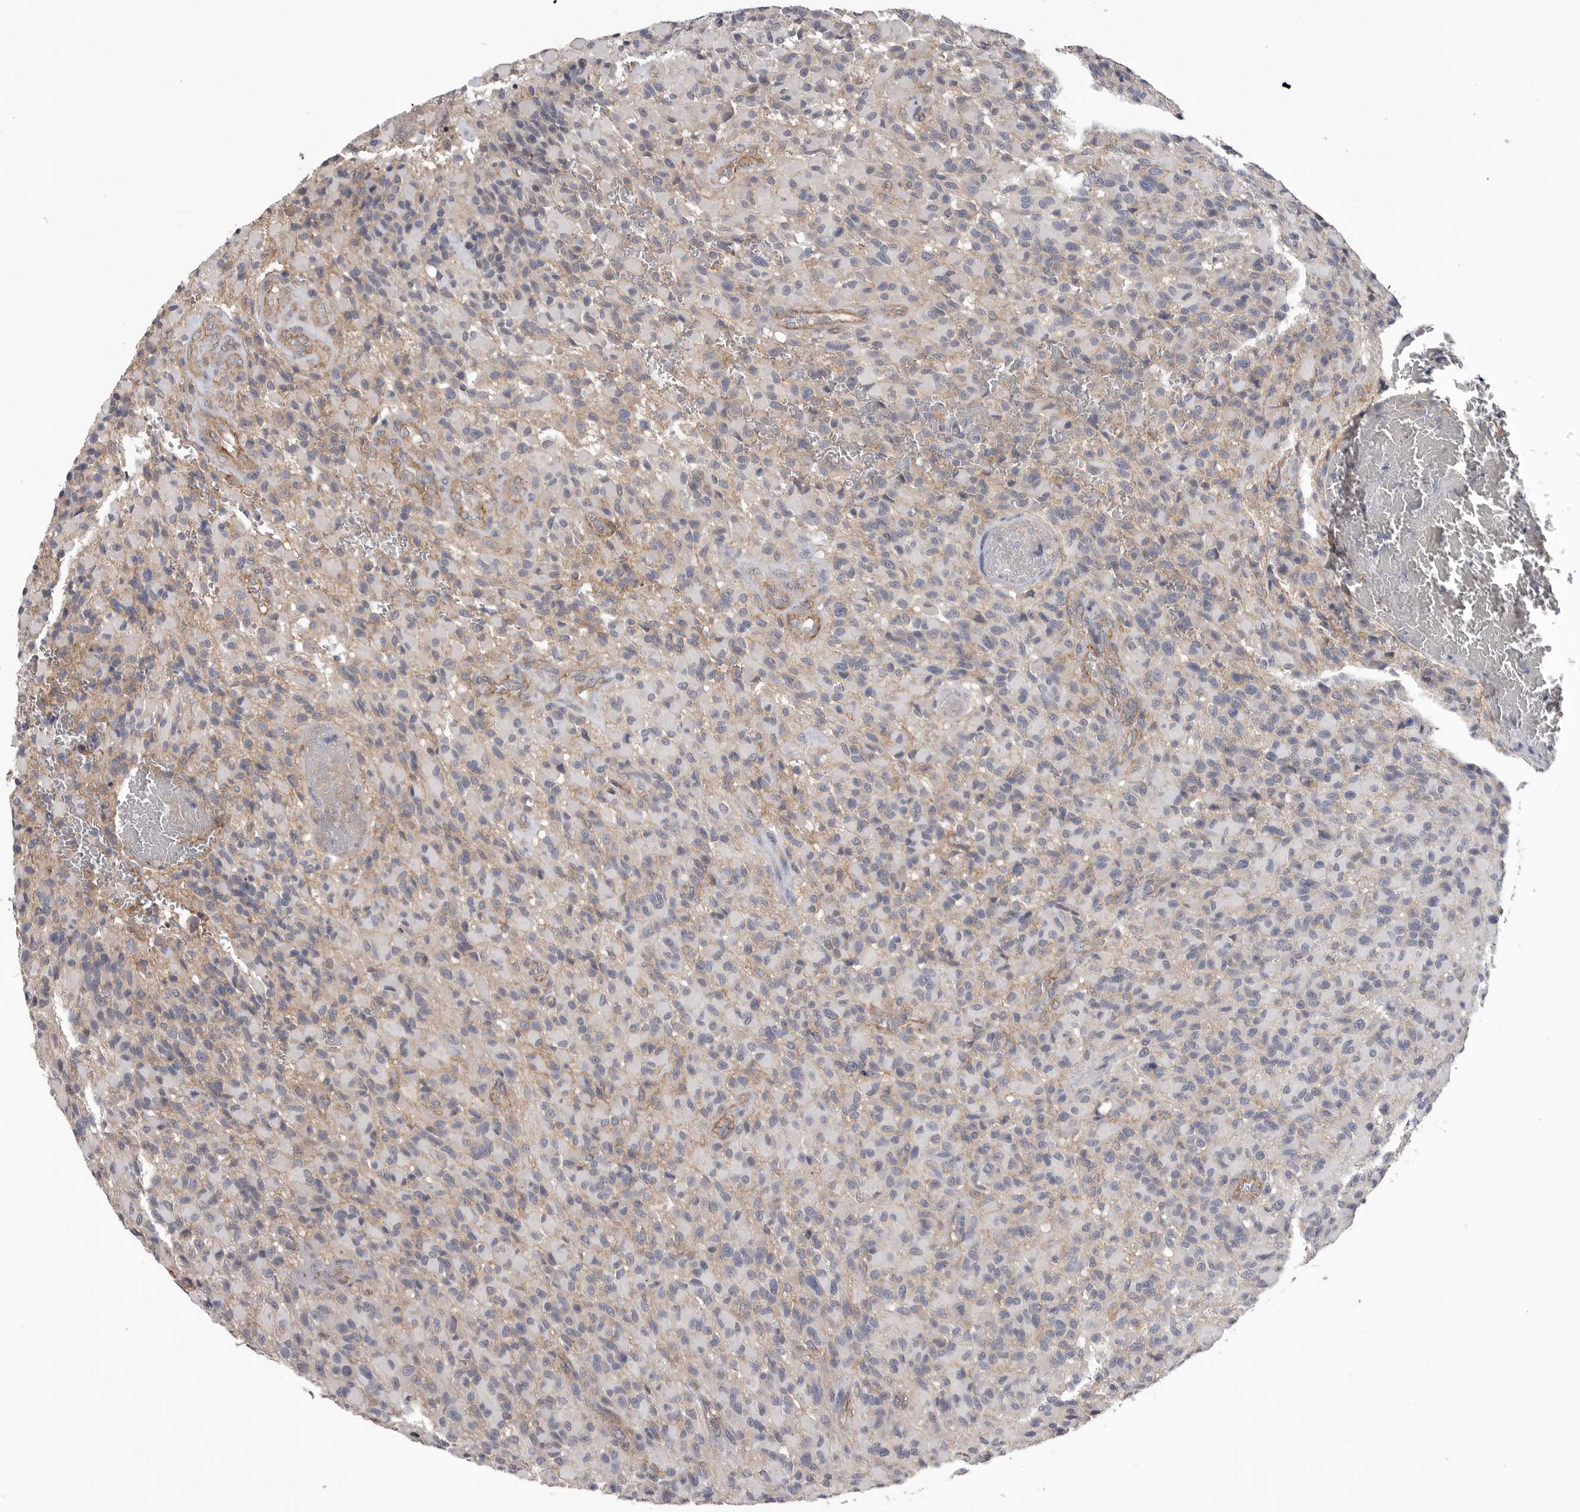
{"staining": {"intensity": "negative", "quantity": "none", "location": "none"}, "tissue": "glioma", "cell_type": "Tumor cells", "image_type": "cancer", "snomed": [{"axis": "morphology", "description": "Glioma, malignant, High grade"}, {"axis": "topography", "description": "Brain"}], "caption": "Tumor cells are negative for brown protein staining in high-grade glioma (malignant).", "gene": "NECTIN2", "patient": {"sex": "male", "age": 71}}